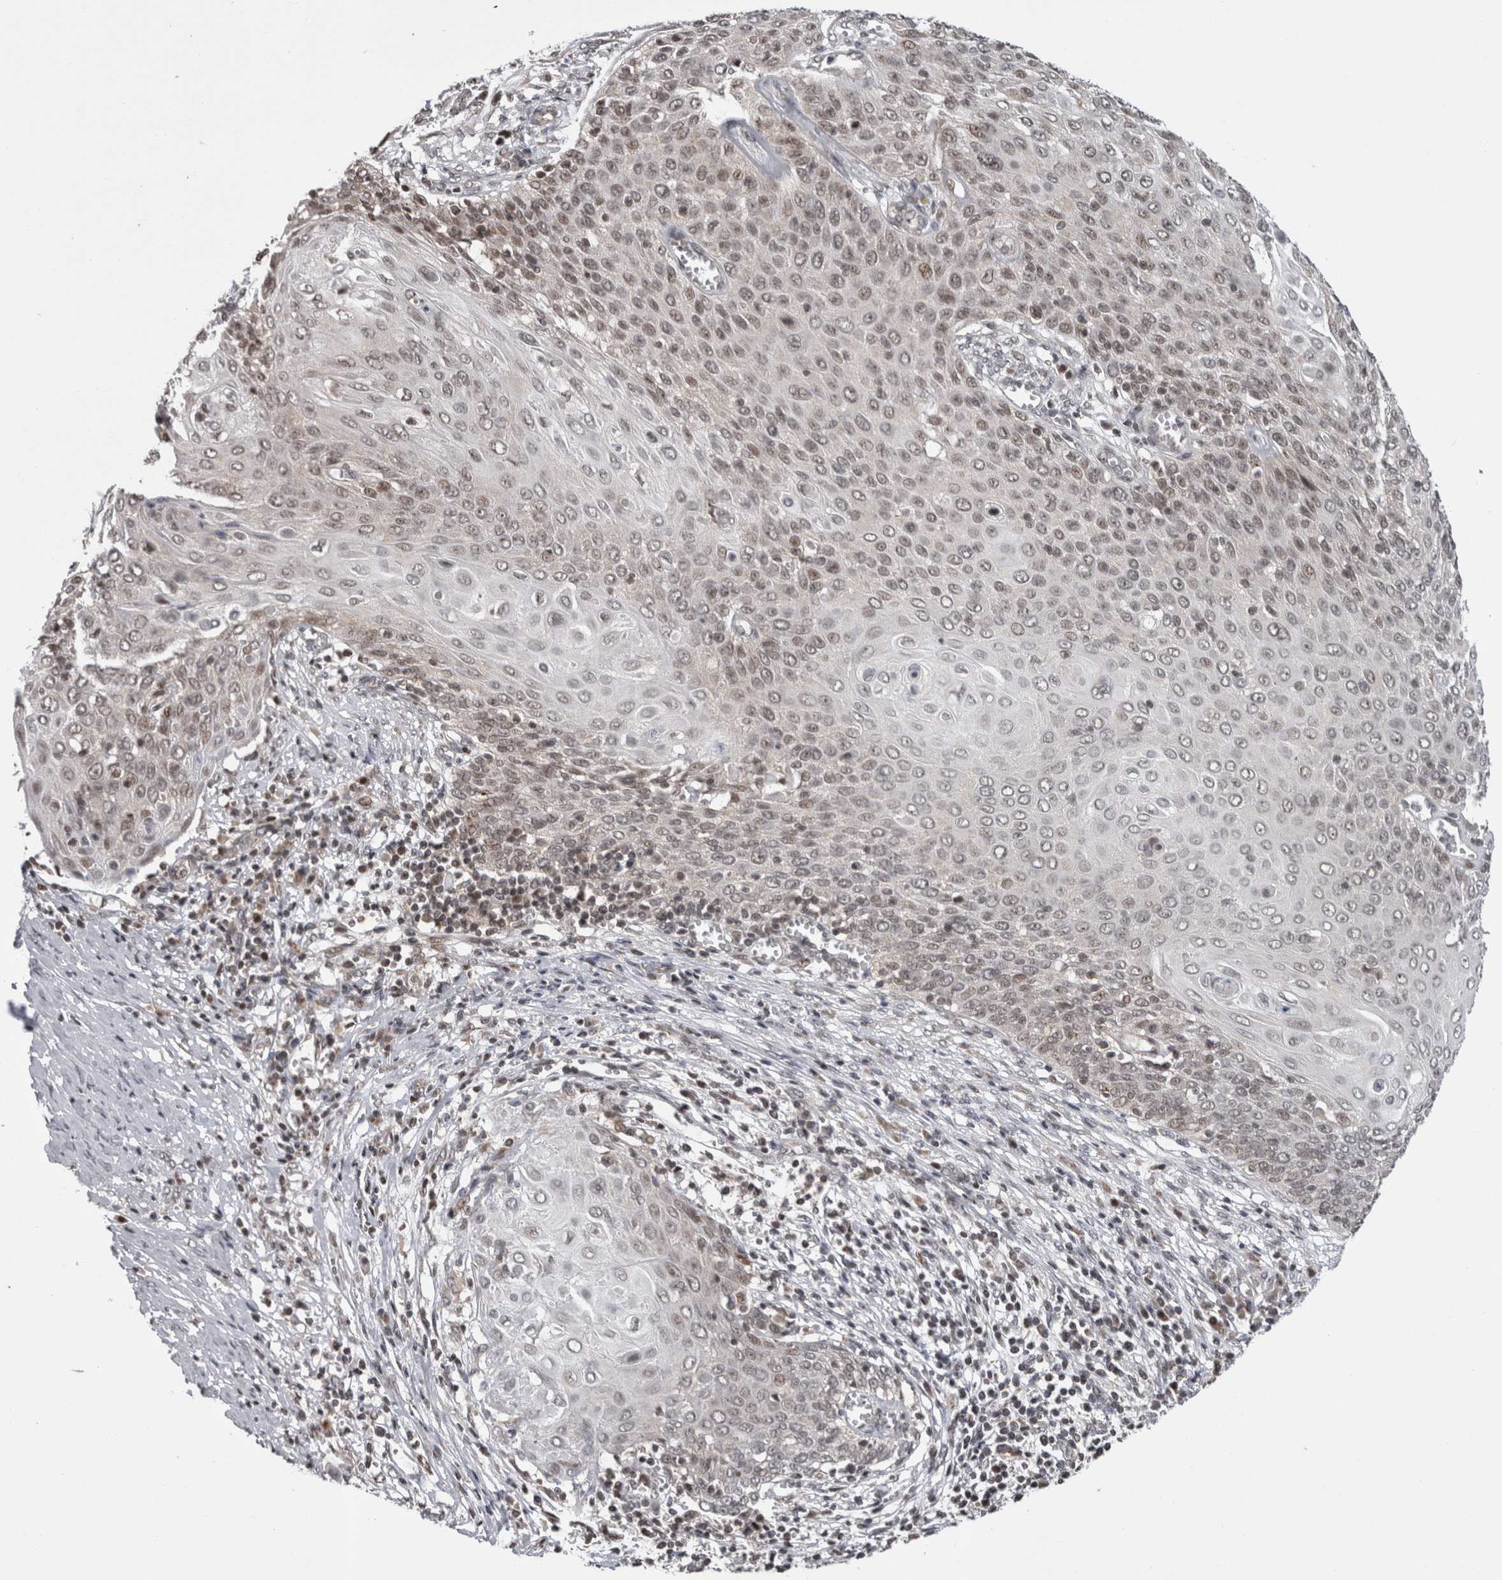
{"staining": {"intensity": "weak", "quantity": "<25%", "location": "nuclear"}, "tissue": "cervical cancer", "cell_type": "Tumor cells", "image_type": "cancer", "snomed": [{"axis": "morphology", "description": "Squamous cell carcinoma, NOS"}, {"axis": "topography", "description": "Cervix"}], "caption": "This is an immunohistochemistry histopathology image of human squamous cell carcinoma (cervical). There is no positivity in tumor cells.", "gene": "ZBTB11", "patient": {"sex": "female", "age": 39}}